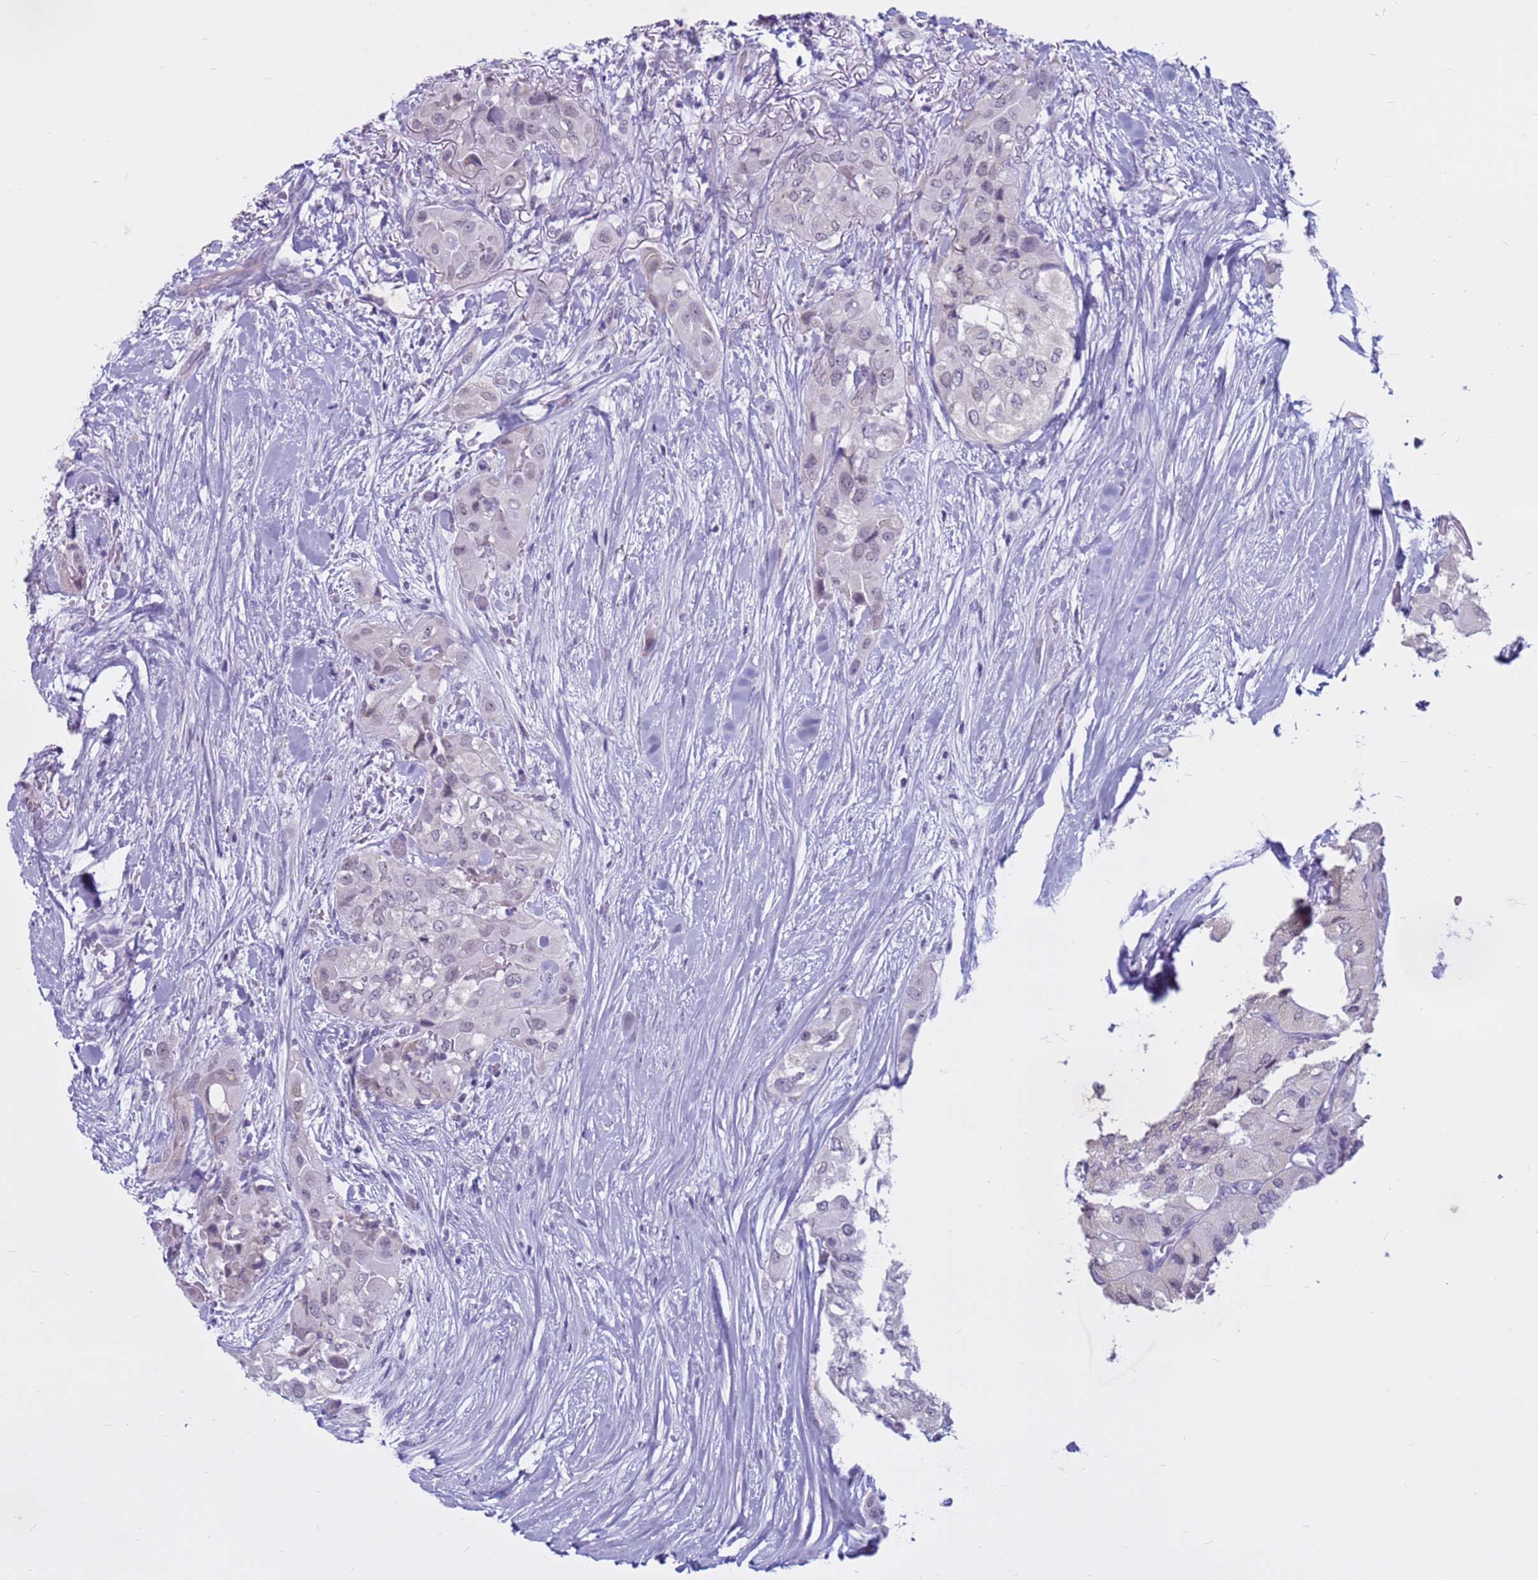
{"staining": {"intensity": "negative", "quantity": "none", "location": "none"}, "tissue": "thyroid cancer", "cell_type": "Tumor cells", "image_type": "cancer", "snomed": [{"axis": "morphology", "description": "Papillary adenocarcinoma, NOS"}, {"axis": "topography", "description": "Thyroid gland"}], "caption": "Immunohistochemistry (IHC) image of neoplastic tissue: thyroid cancer (papillary adenocarcinoma) stained with DAB demonstrates no significant protein expression in tumor cells.", "gene": "CDK2AP2", "patient": {"sex": "female", "age": 59}}